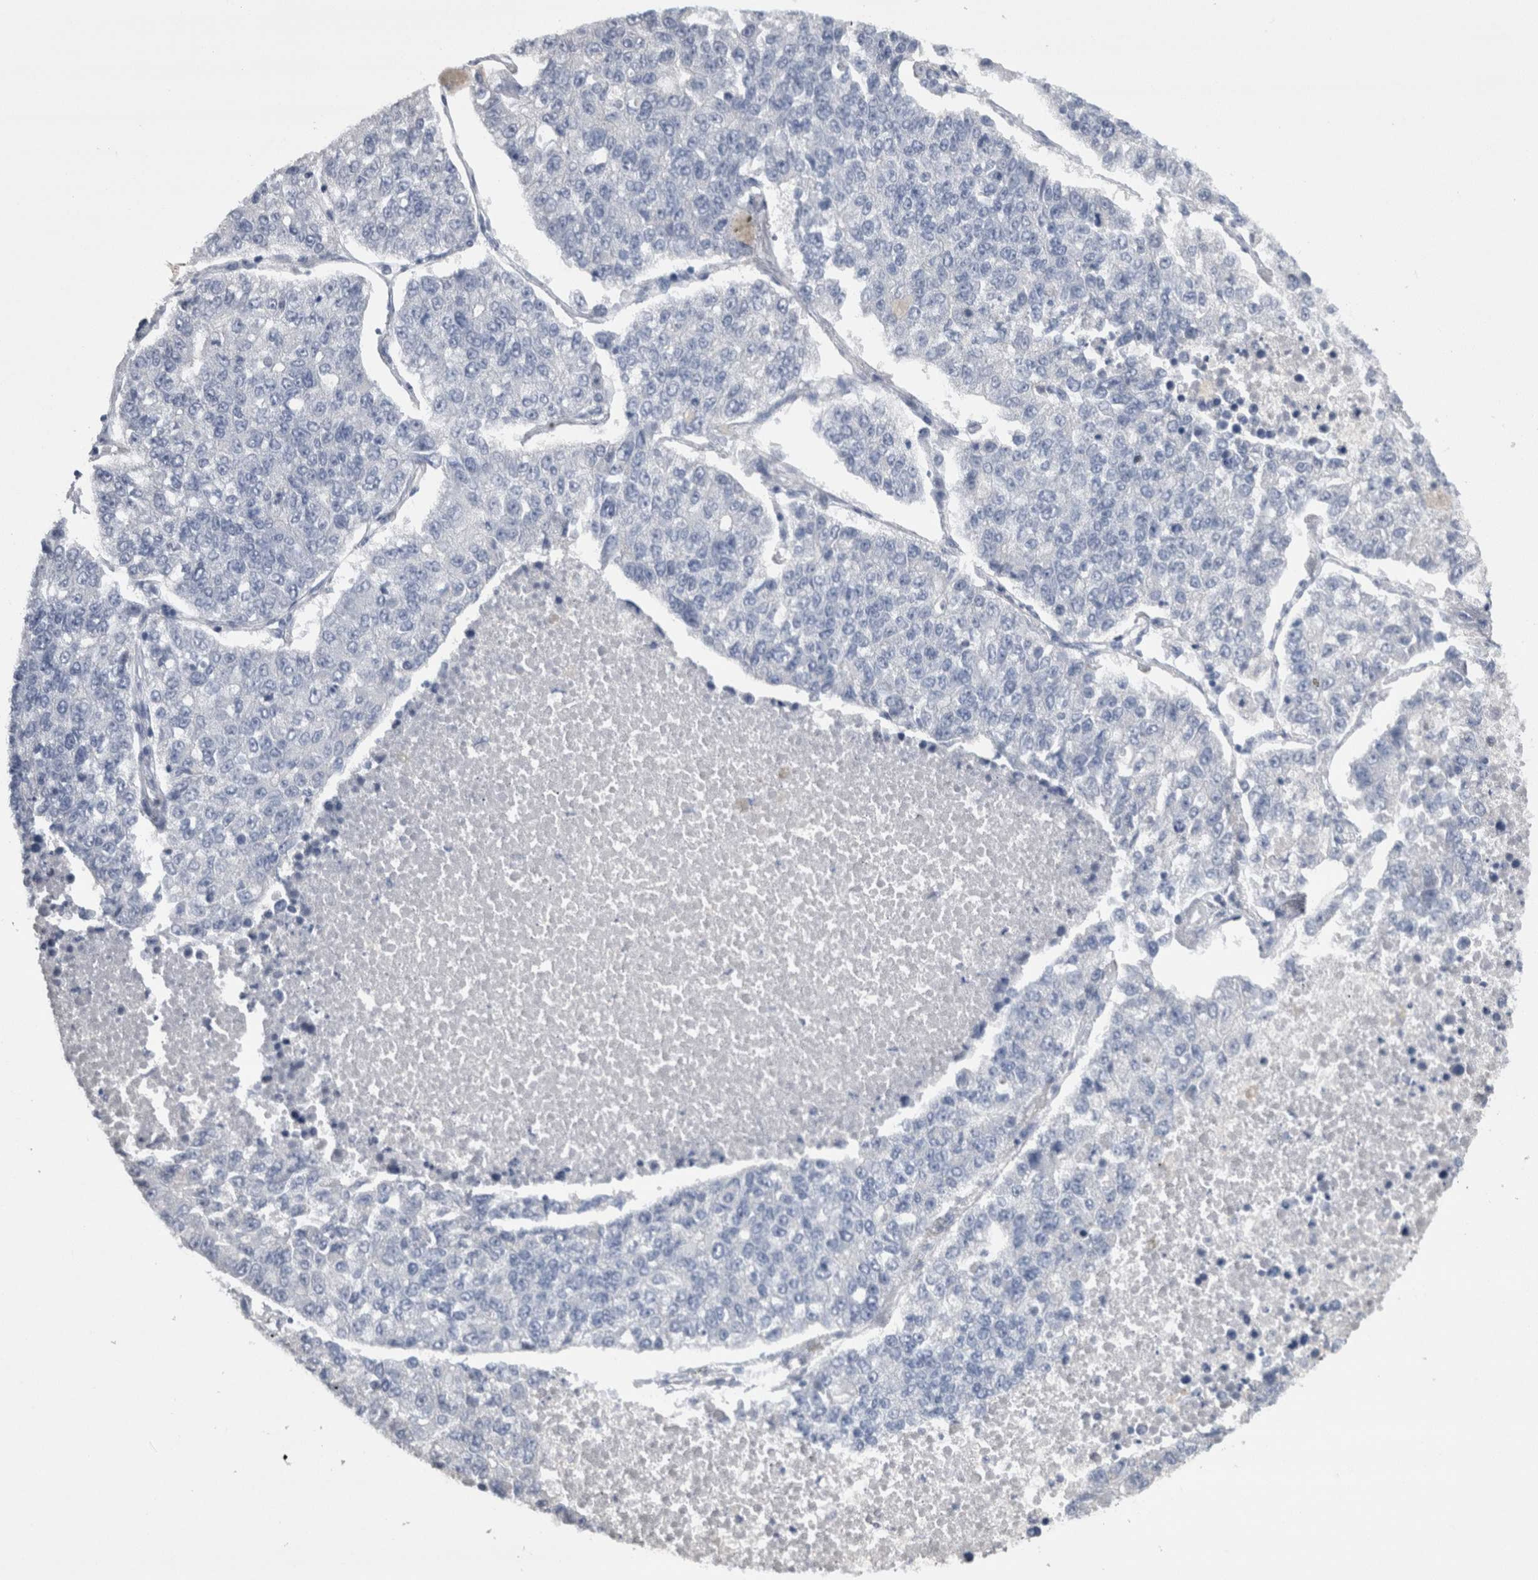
{"staining": {"intensity": "negative", "quantity": "none", "location": "none"}, "tissue": "lung cancer", "cell_type": "Tumor cells", "image_type": "cancer", "snomed": [{"axis": "morphology", "description": "Adenocarcinoma, NOS"}, {"axis": "topography", "description": "Lung"}], "caption": "This is a photomicrograph of immunohistochemistry staining of lung cancer, which shows no positivity in tumor cells.", "gene": "REG1A", "patient": {"sex": "male", "age": 49}}